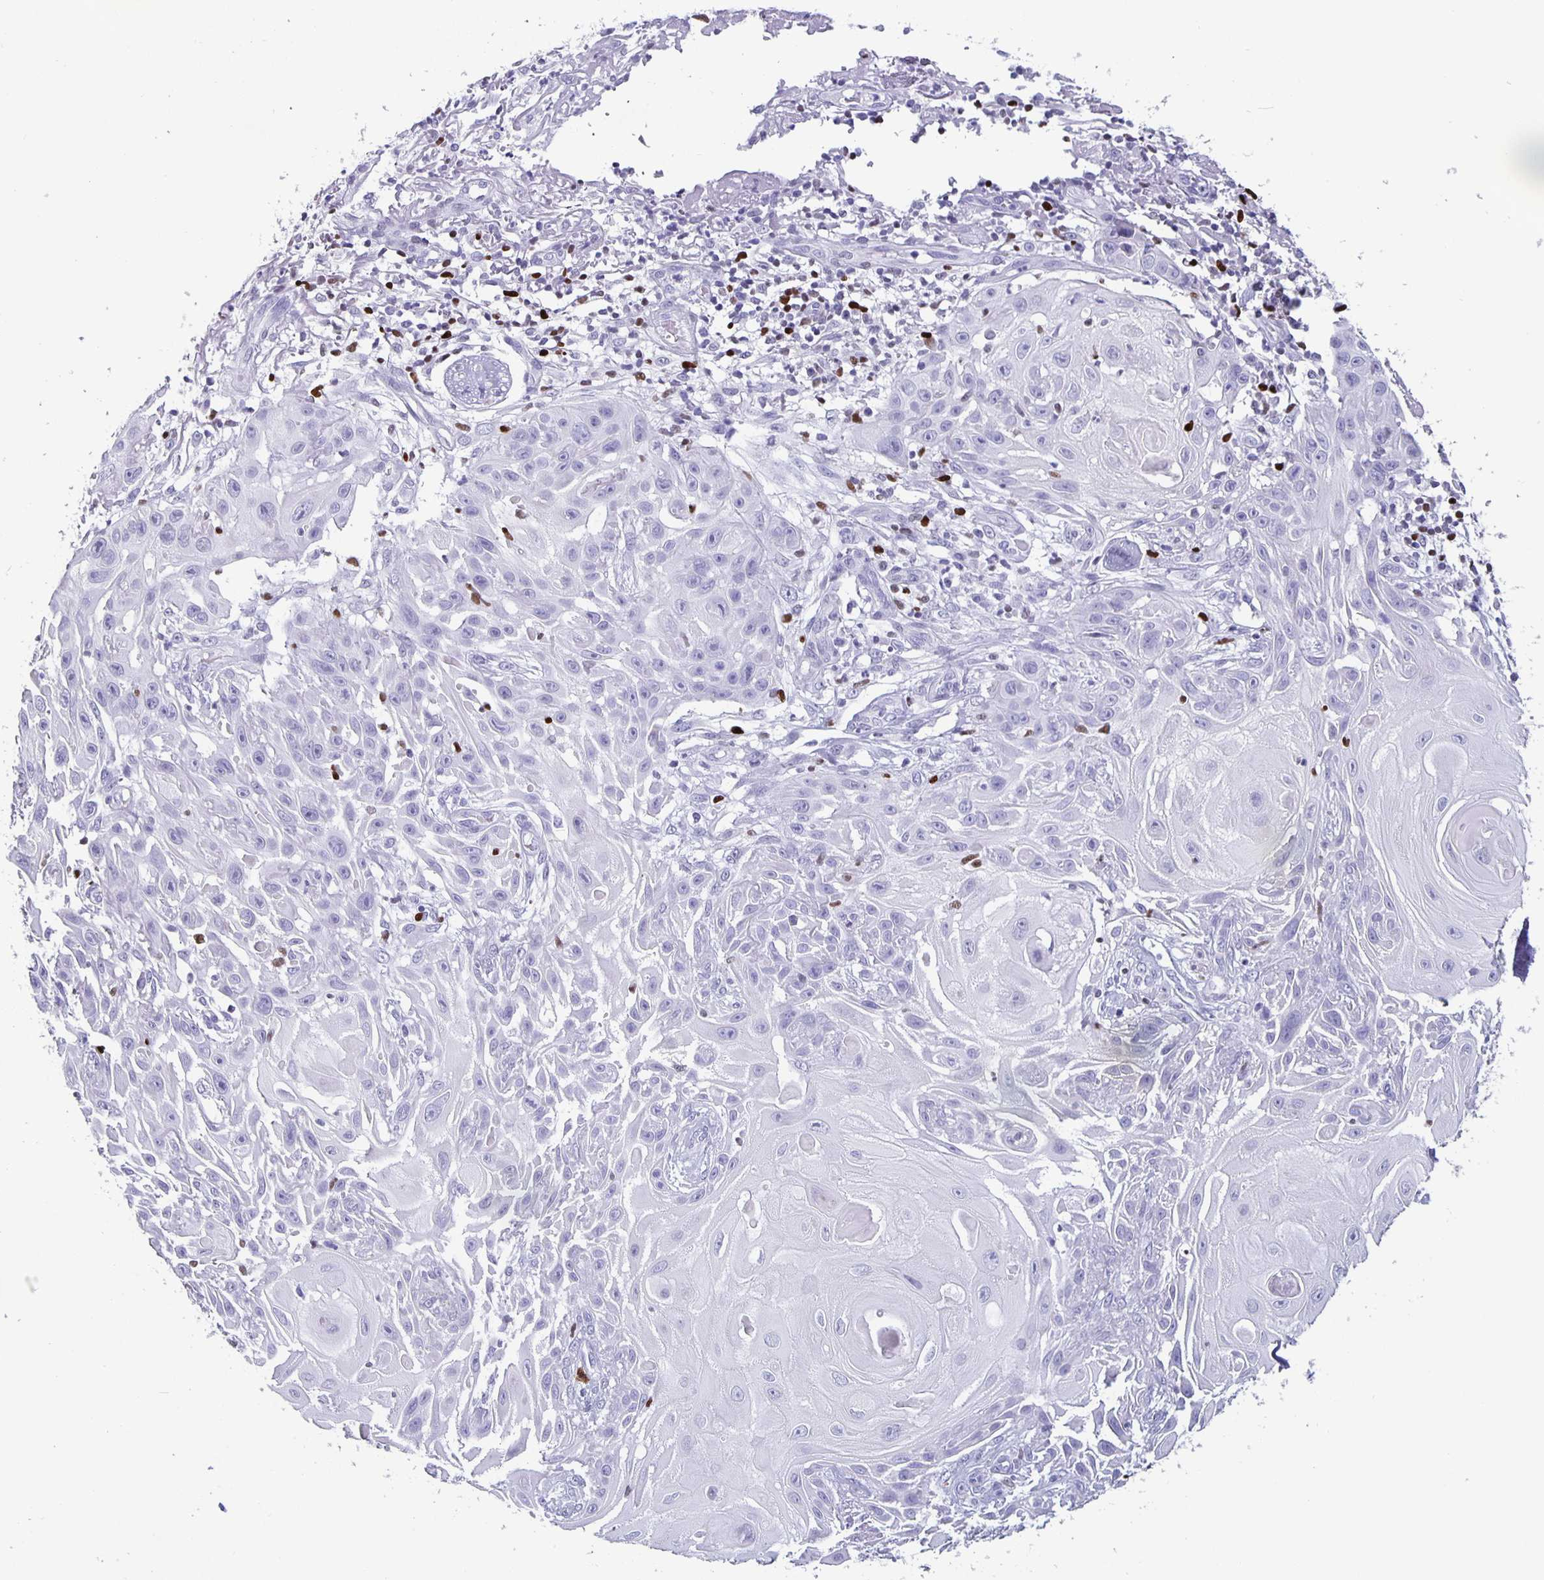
{"staining": {"intensity": "negative", "quantity": "none", "location": "none"}, "tissue": "skin cancer", "cell_type": "Tumor cells", "image_type": "cancer", "snomed": [{"axis": "morphology", "description": "Squamous cell carcinoma, NOS"}, {"axis": "topography", "description": "Skin"}], "caption": "There is no significant positivity in tumor cells of squamous cell carcinoma (skin).", "gene": "SATB2", "patient": {"sex": "female", "age": 91}}